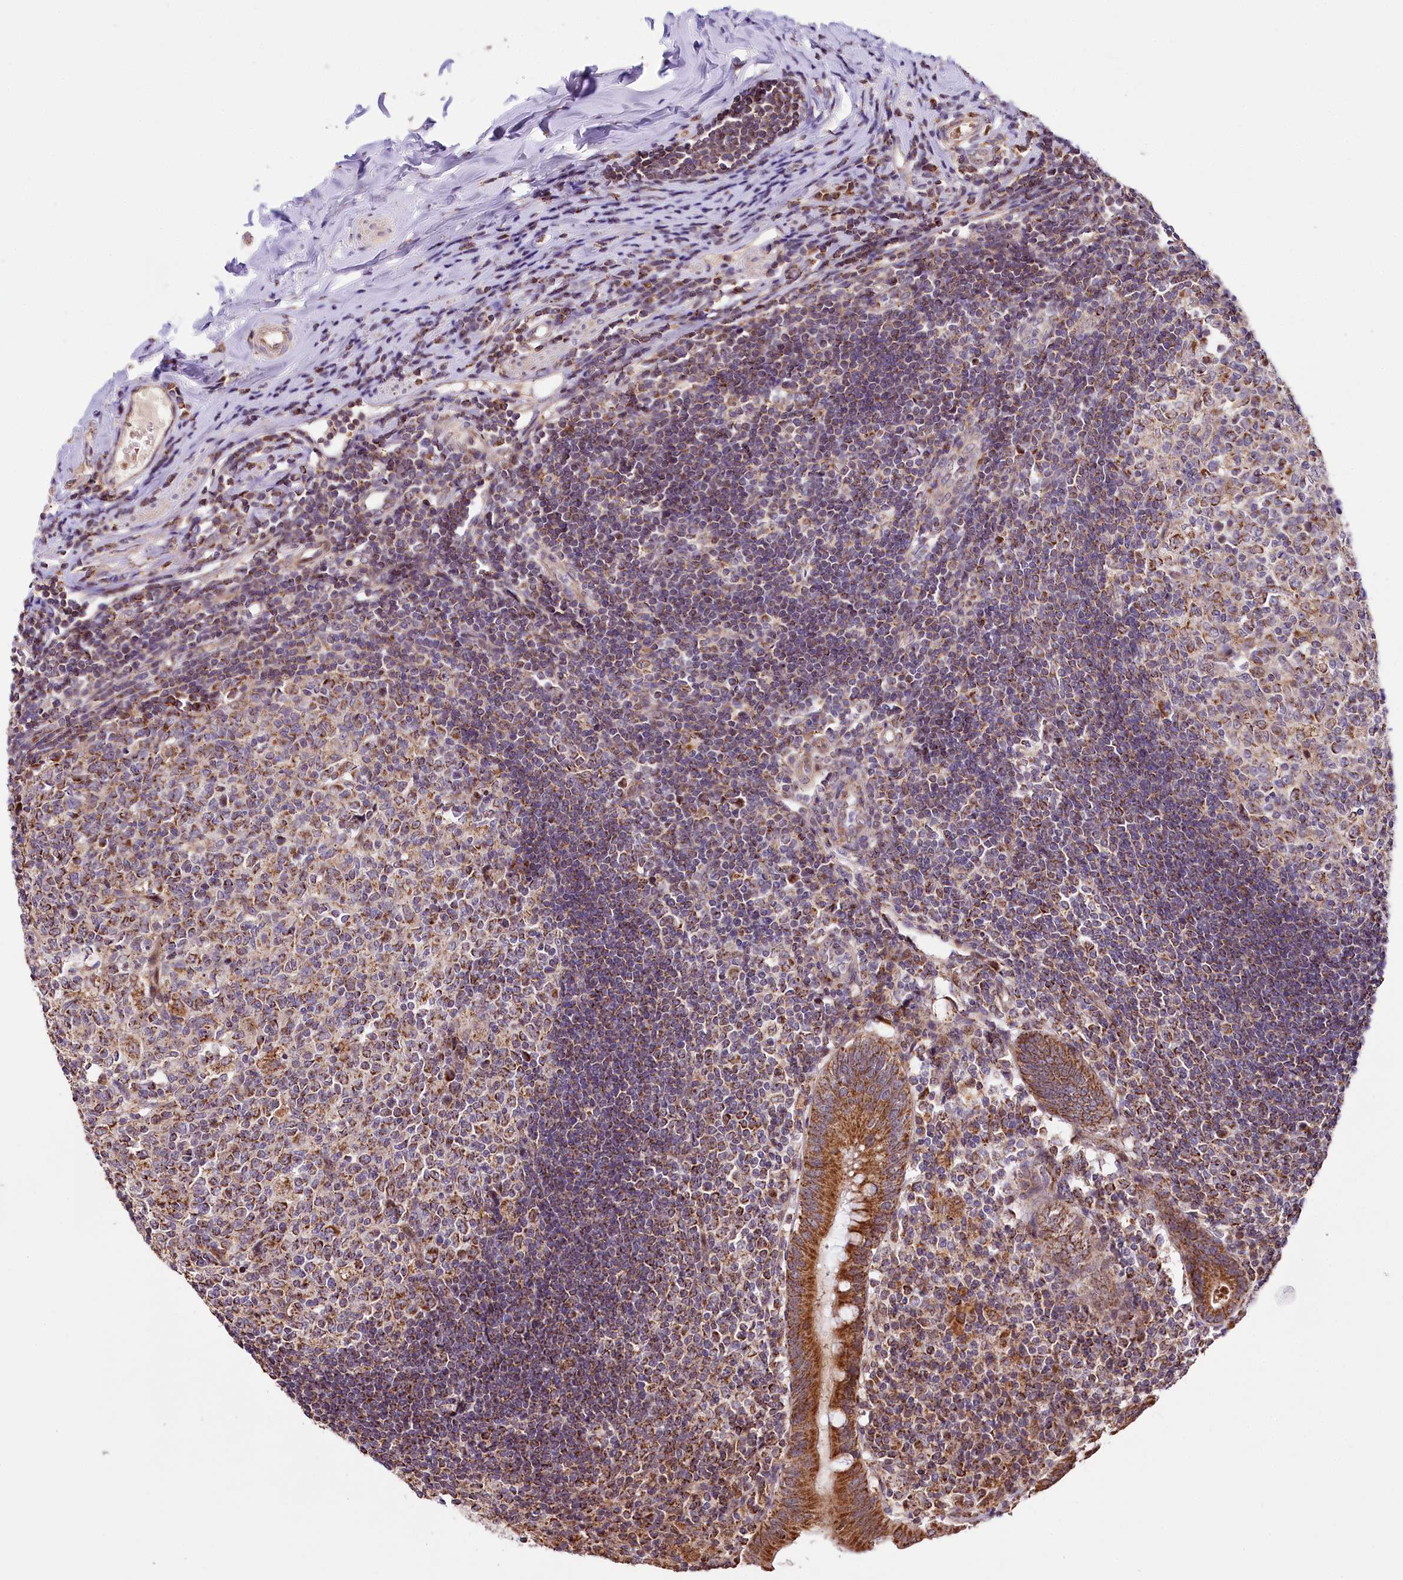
{"staining": {"intensity": "strong", "quantity": ">75%", "location": "cytoplasmic/membranous"}, "tissue": "appendix", "cell_type": "Glandular cells", "image_type": "normal", "snomed": [{"axis": "morphology", "description": "Normal tissue, NOS"}, {"axis": "topography", "description": "Appendix"}], "caption": "Immunohistochemistry (IHC) histopathology image of benign appendix stained for a protein (brown), which exhibits high levels of strong cytoplasmic/membranous expression in approximately >75% of glandular cells.", "gene": "ST7", "patient": {"sex": "female", "age": 54}}